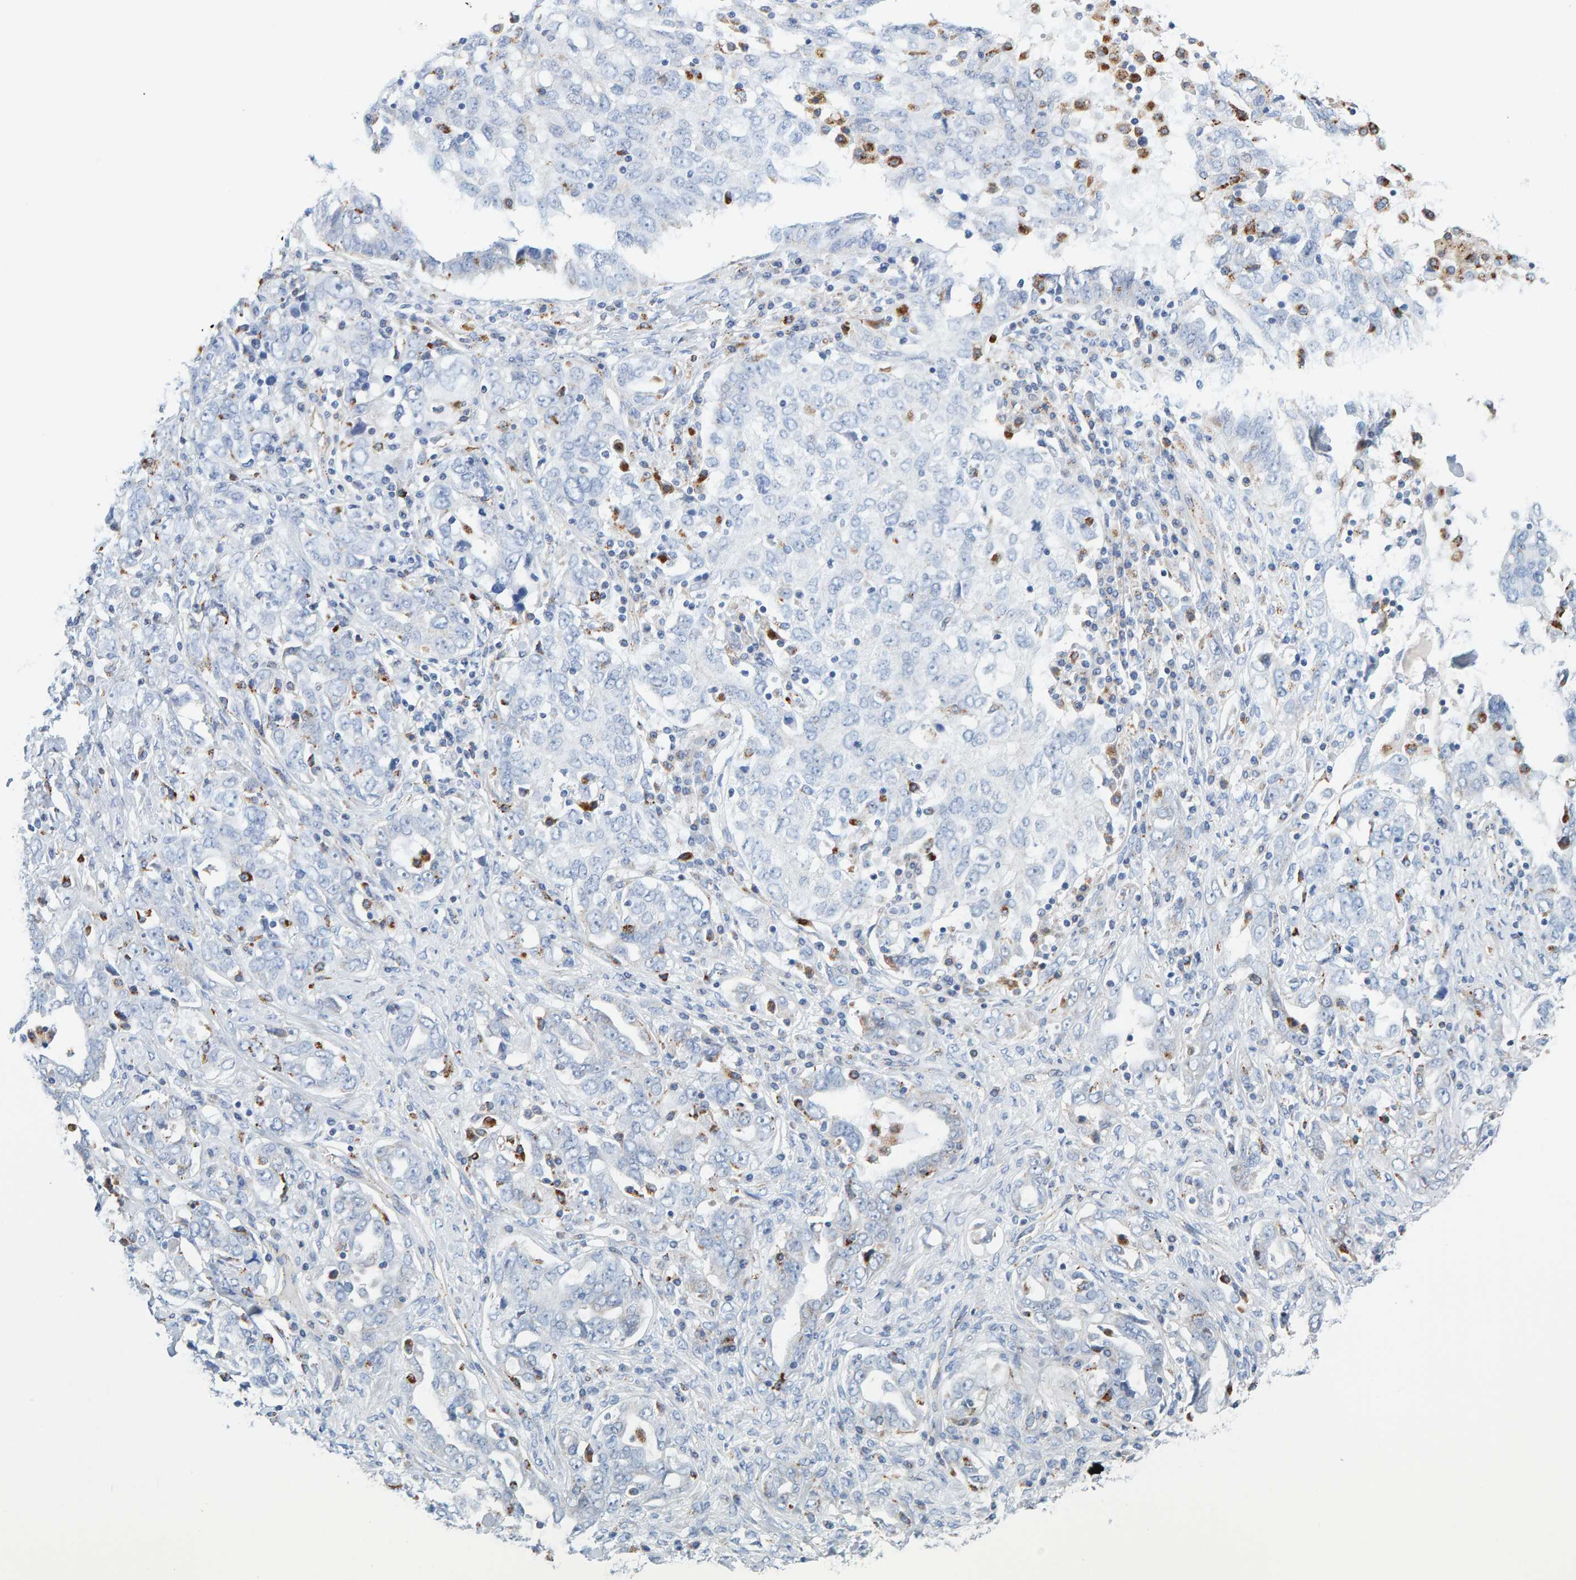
{"staining": {"intensity": "negative", "quantity": "none", "location": "none"}, "tissue": "ovarian cancer", "cell_type": "Tumor cells", "image_type": "cancer", "snomed": [{"axis": "morphology", "description": "Carcinoma, endometroid"}, {"axis": "topography", "description": "Ovary"}], "caption": "Protein analysis of ovarian cancer reveals no significant positivity in tumor cells. Nuclei are stained in blue.", "gene": "BIN3", "patient": {"sex": "female", "age": 62}}